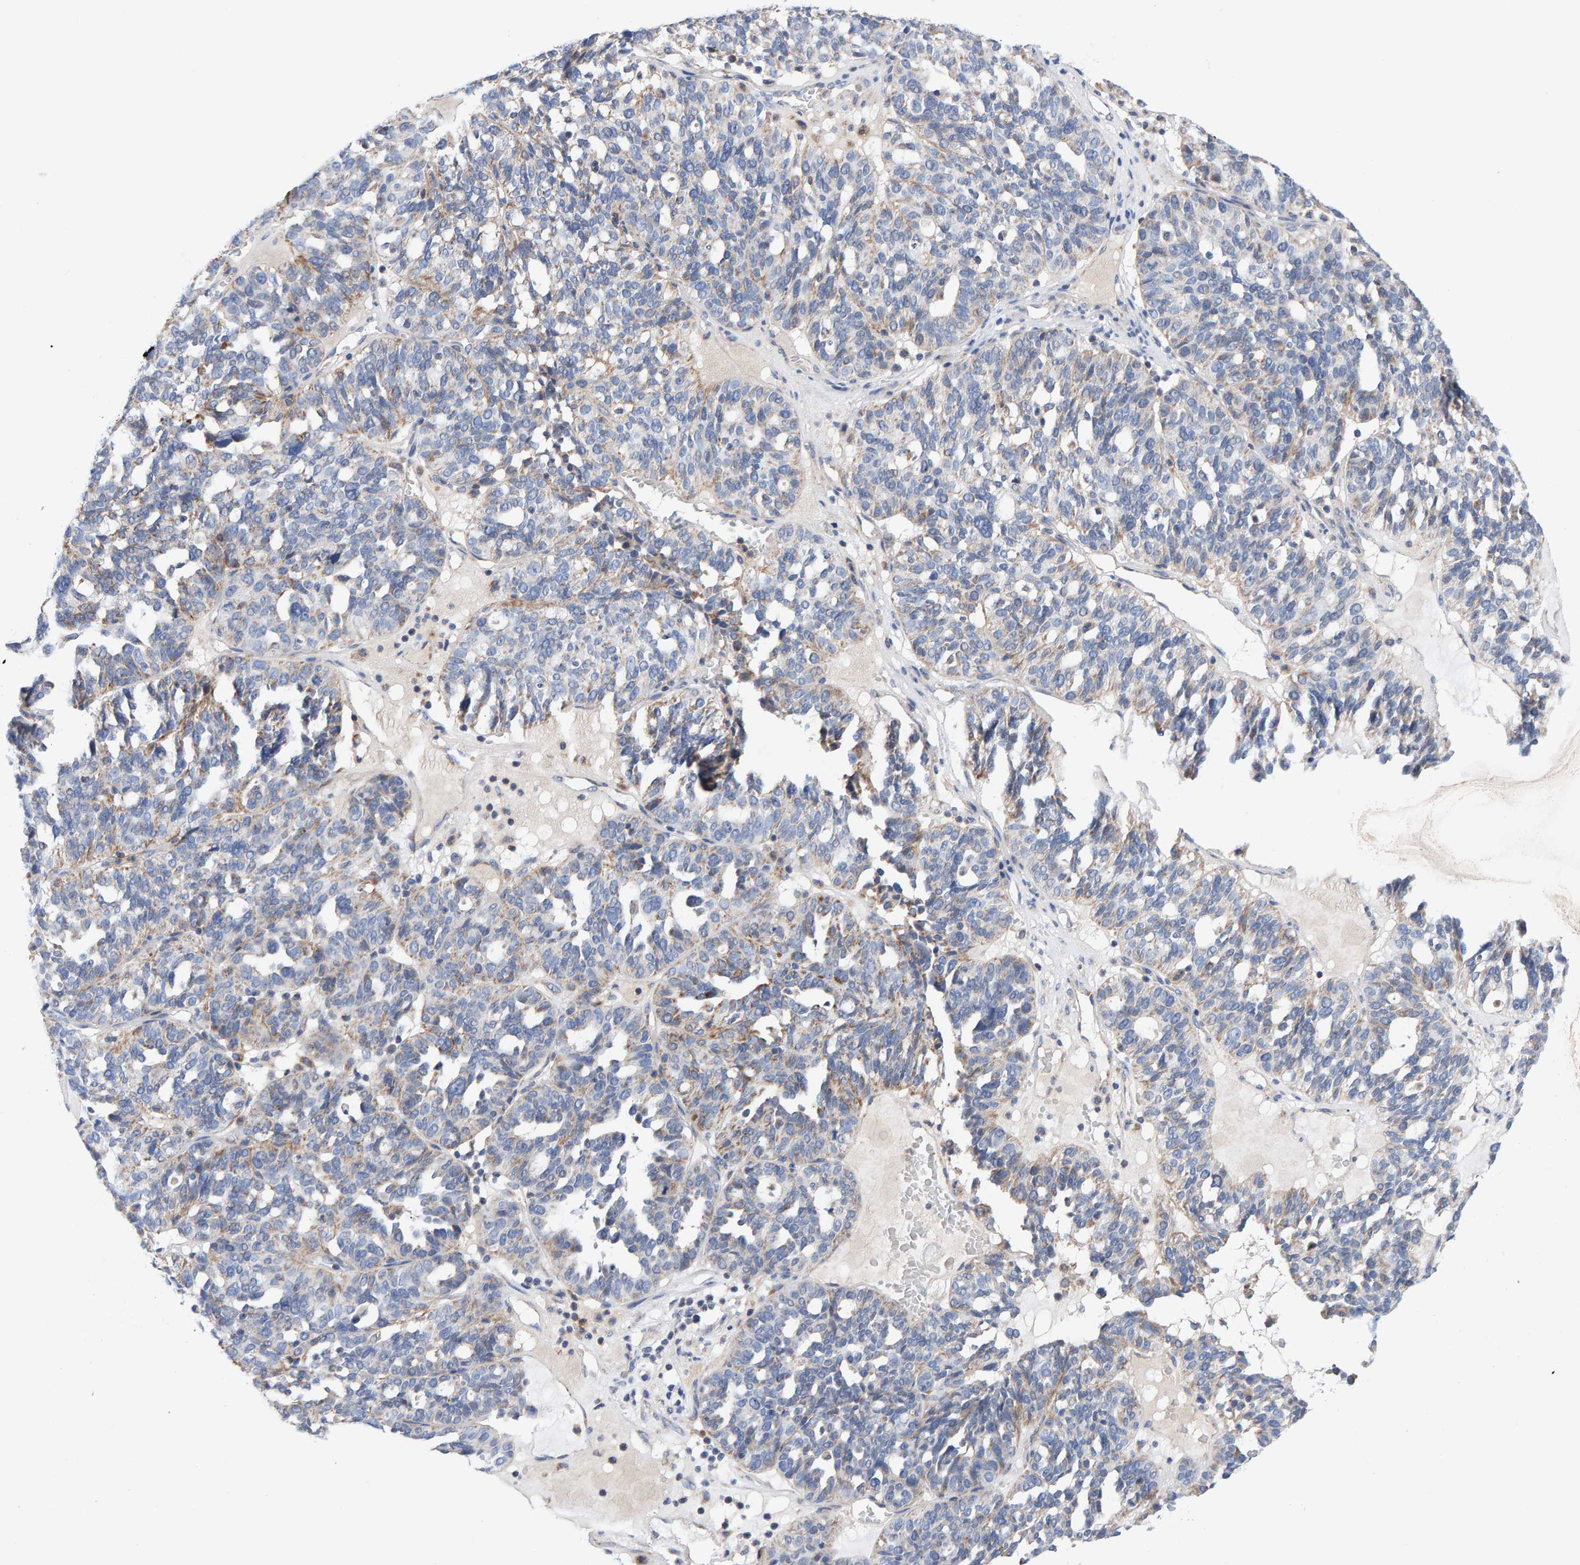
{"staining": {"intensity": "negative", "quantity": "none", "location": "none"}, "tissue": "ovarian cancer", "cell_type": "Tumor cells", "image_type": "cancer", "snomed": [{"axis": "morphology", "description": "Cystadenocarcinoma, serous, NOS"}, {"axis": "topography", "description": "Ovary"}], "caption": "The IHC image has no significant expression in tumor cells of serous cystadenocarcinoma (ovarian) tissue. The staining is performed using DAB (3,3'-diaminobenzidine) brown chromogen with nuclei counter-stained in using hematoxylin.", "gene": "EFR3A", "patient": {"sex": "female", "age": 59}}